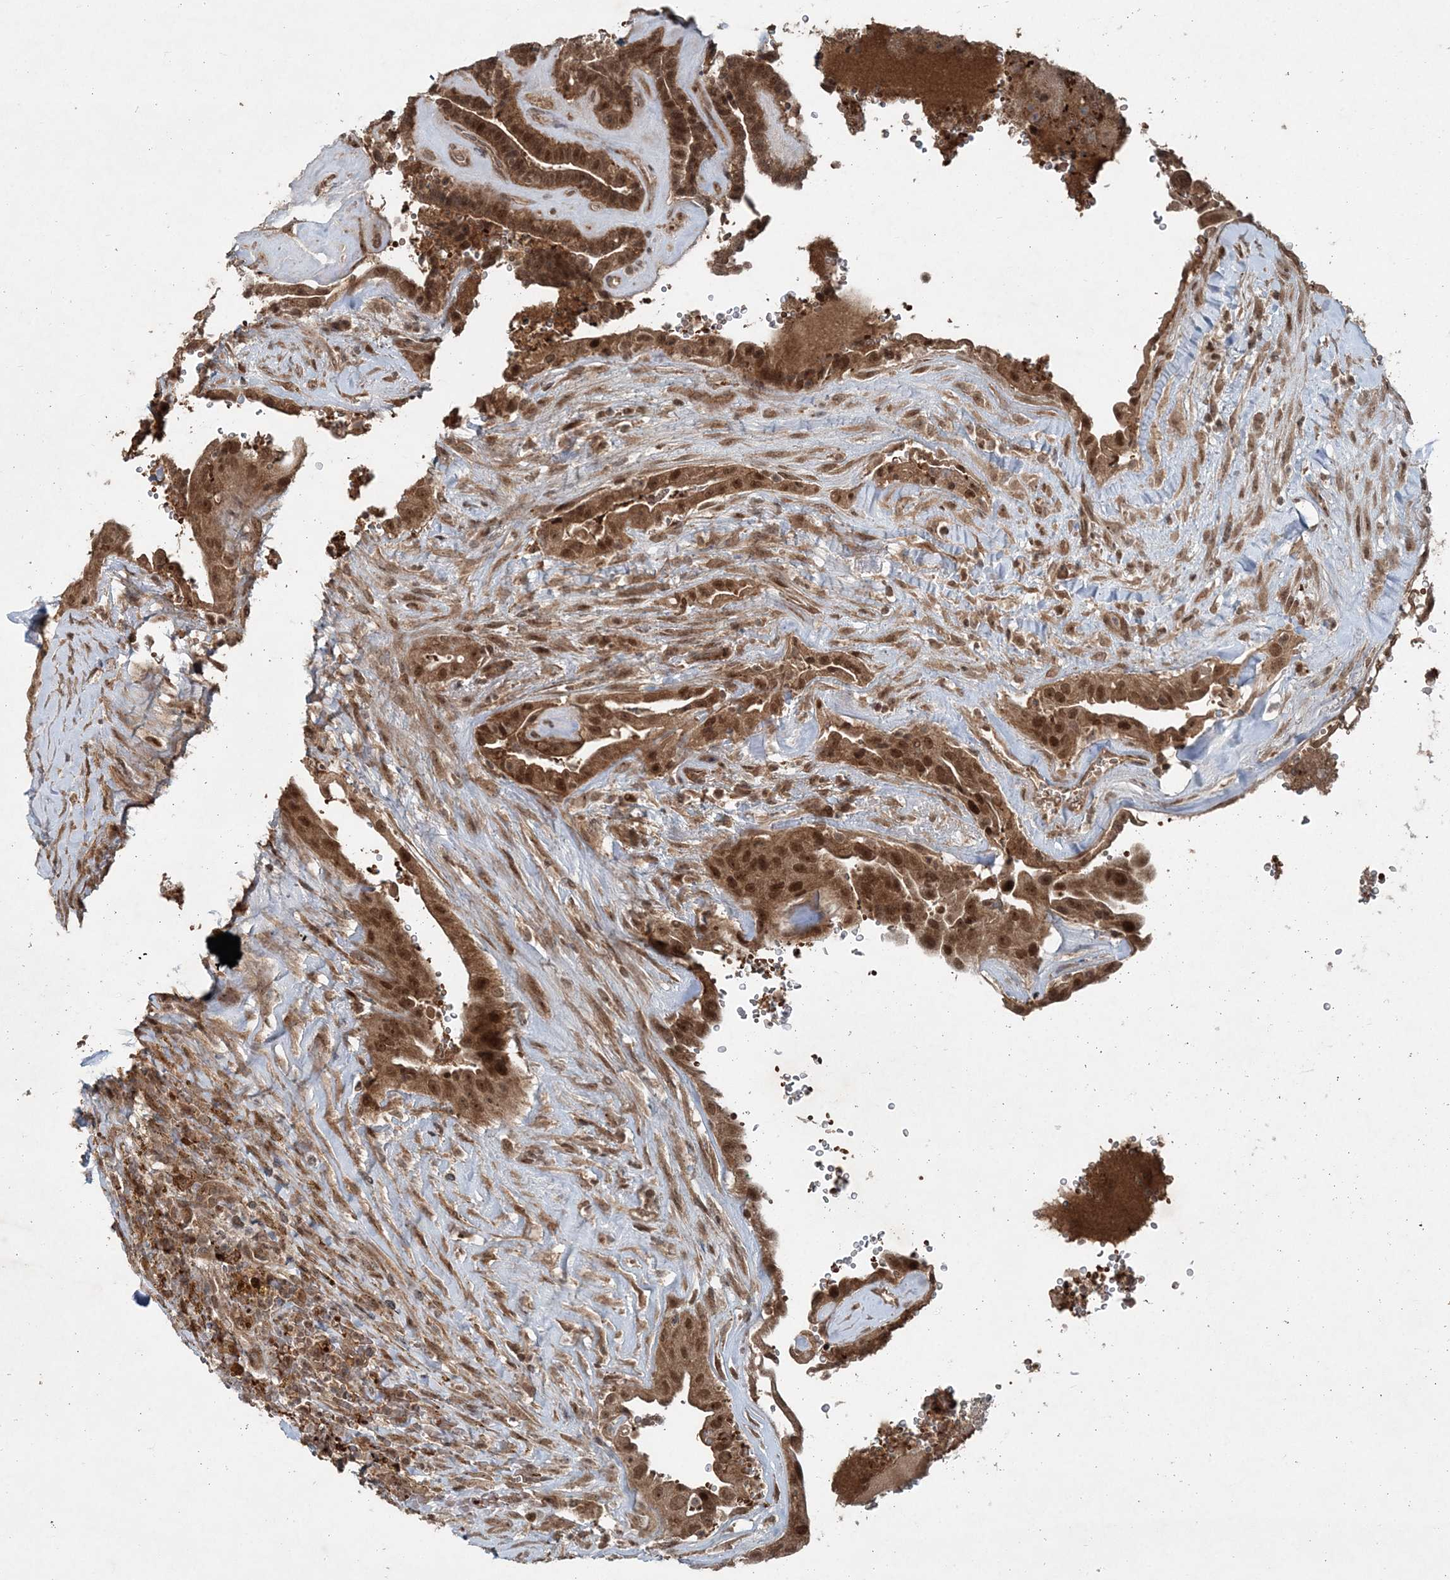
{"staining": {"intensity": "moderate", "quantity": ">75%", "location": "cytoplasmic/membranous,nuclear"}, "tissue": "thyroid cancer", "cell_type": "Tumor cells", "image_type": "cancer", "snomed": [{"axis": "morphology", "description": "Papillary adenocarcinoma, NOS"}, {"axis": "topography", "description": "Thyroid gland"}], "caption": "Moderate cytoplasmic/membranous and nuclear positivity is seen in approximately >75% of tumor cells in thyroid cancer. Ihc stains the protein in brown and the nuclei are stained blue.", "gene": "FBXL17", "patient": {"sex": "male", "age": 77}}